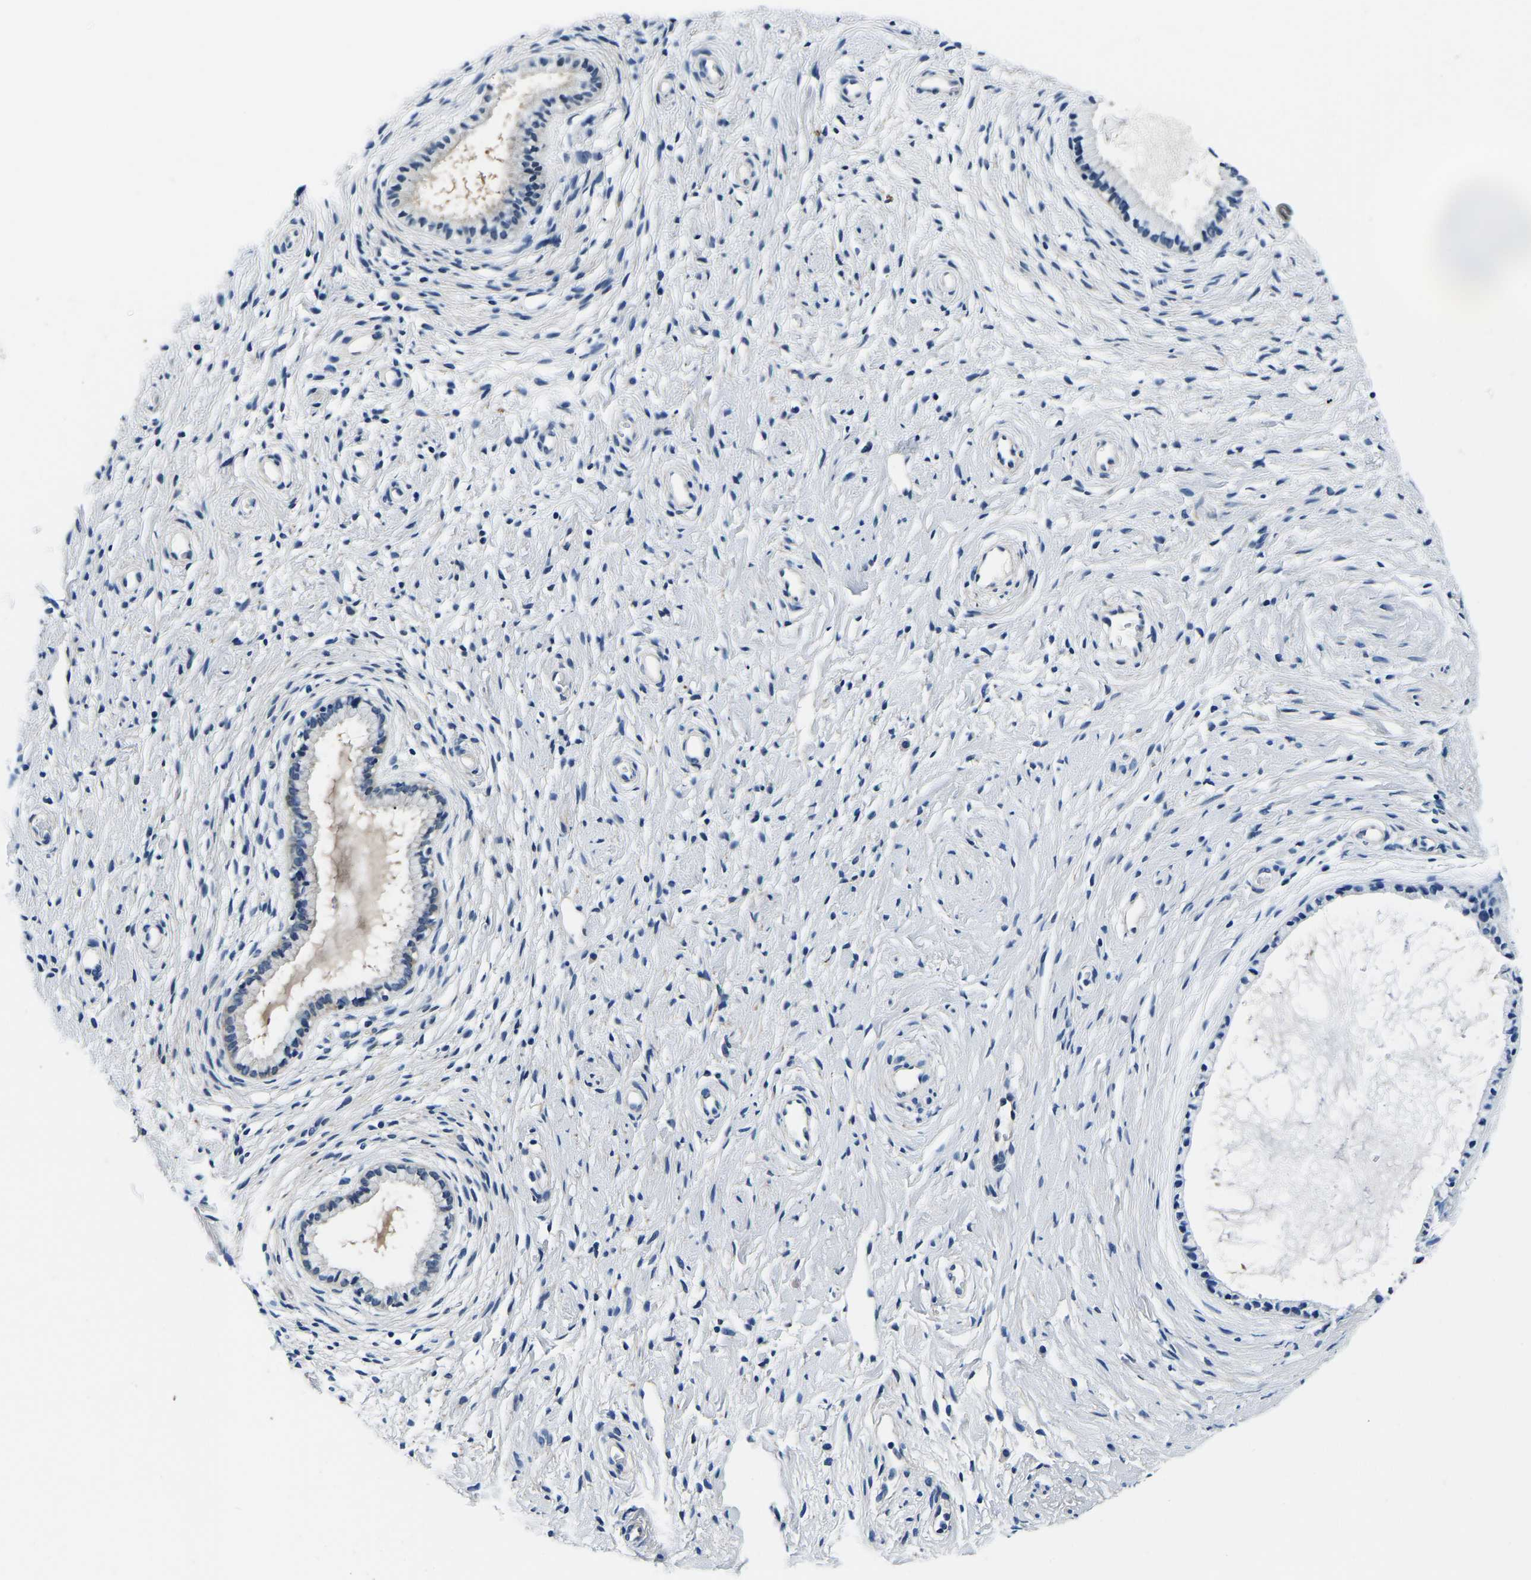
{"staining": {"intensity": "negative", "quantity": "none", "location": "none"}, "tissue": "cervix", "cell_type": "Glandular cells", "image_type": "normal", "snomed": [{"axis": "morphology", "description": "Normal tissue, NOS"}, {"axis": "topography", "description": "Cervix"}], "caption": "Glandular cells are negative for protein expression in normal human cervix. The staining is performed using DAB brown chromogen with nuclei counter-stained in using hematoxylin.", "gene": "ACO1", "patient": {"sex": "female", "age": 72}}